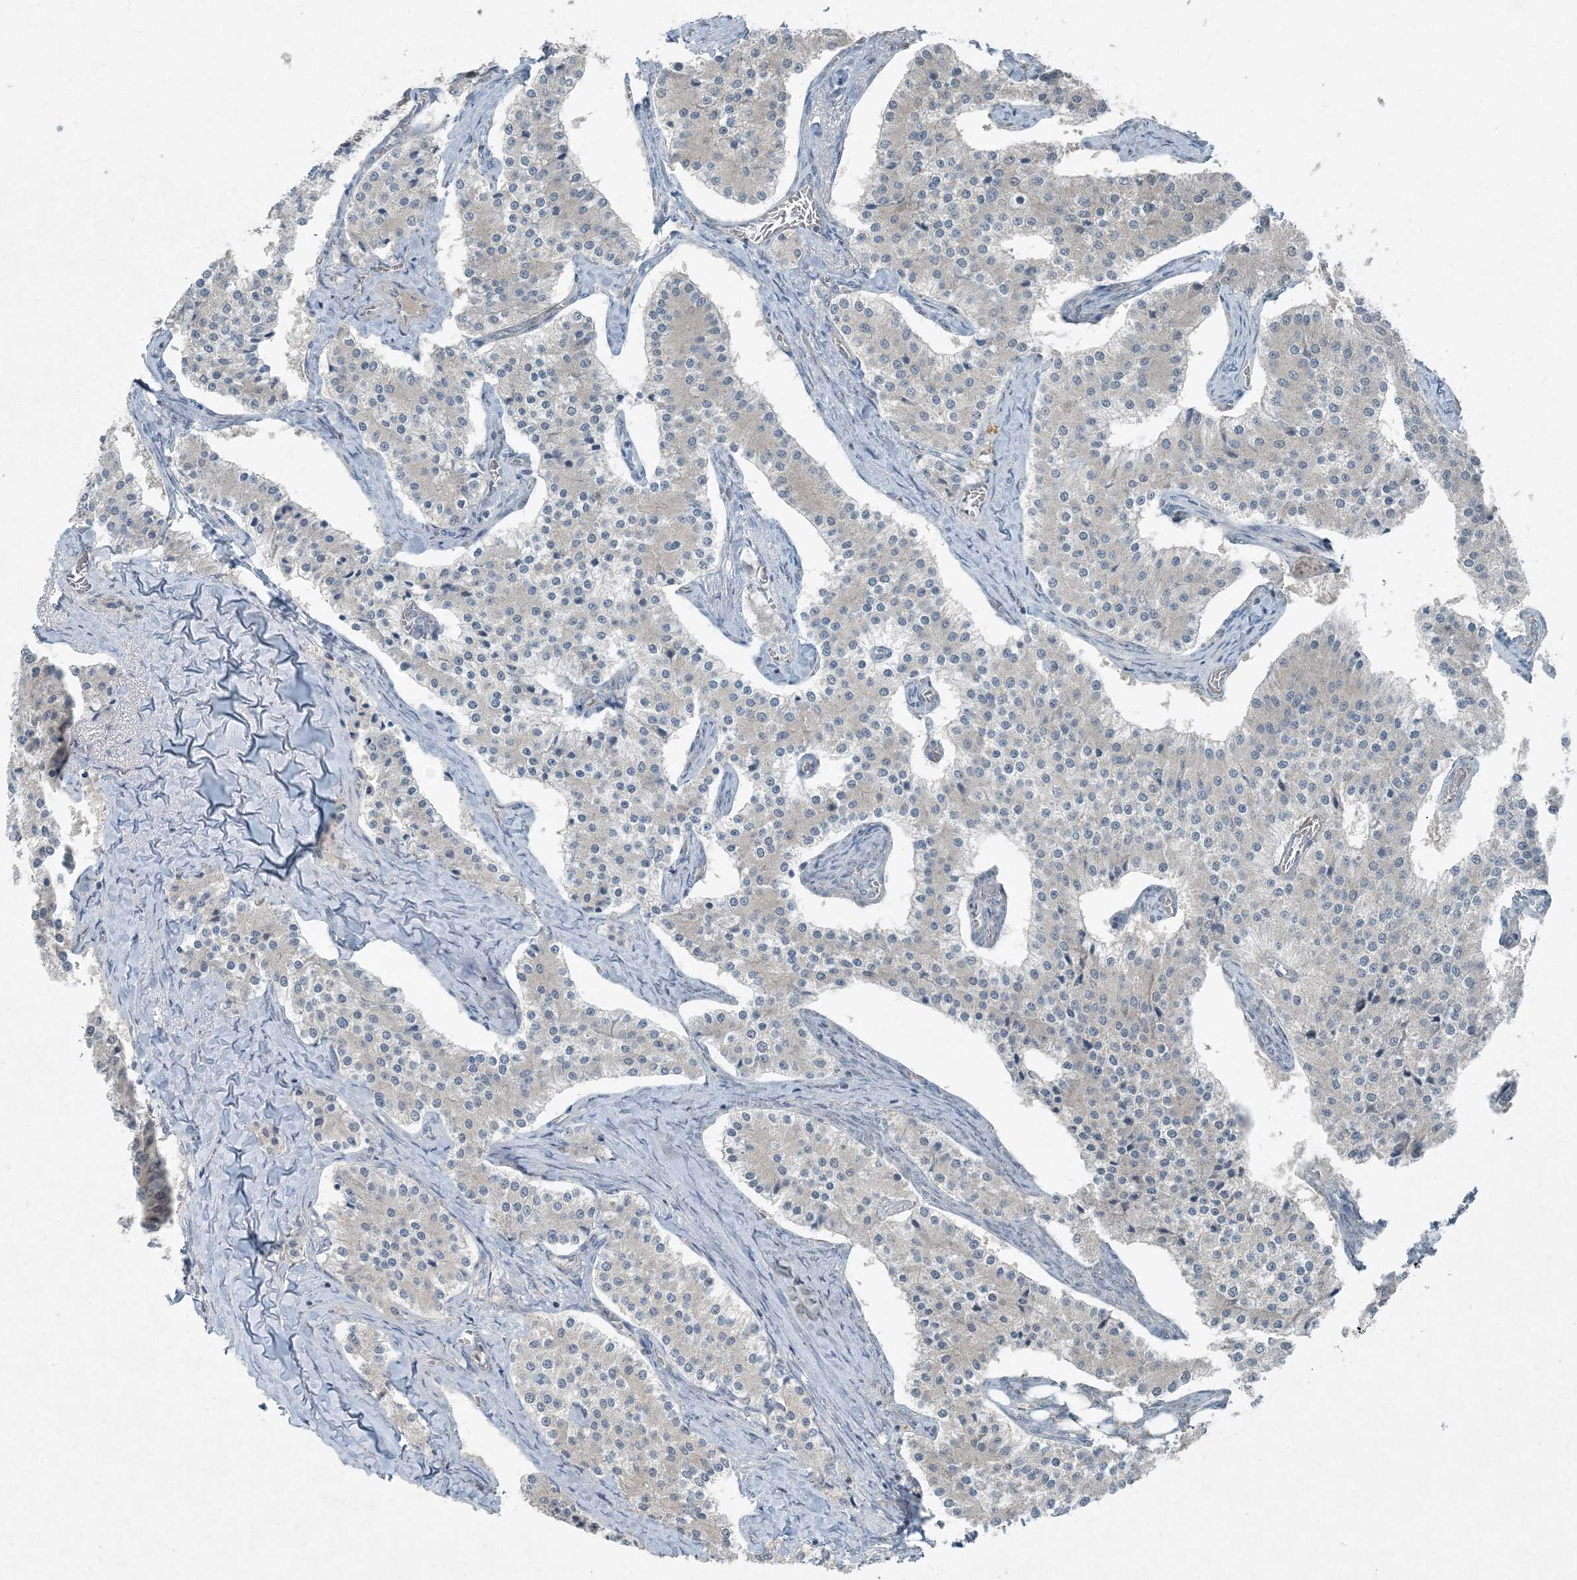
{"staining": {"intensity": "negative", "quantity": "none", "location": "none"}, "tissue": "carcinoid", "cell_type": "Tumor cells", "image_type": "cancer", "snomed": [{"axis": "morphology", "description": "Carcinoid, malignant, NOS"}, {"axis": "topography", "description": "Colon"}], "caption": "This is an immunohistochemistry photomicrograph of human carcinoid. There is no positivity in tumor cells.", "gene": "MITD1", "patient": {"sex": "female", "age": 52}}